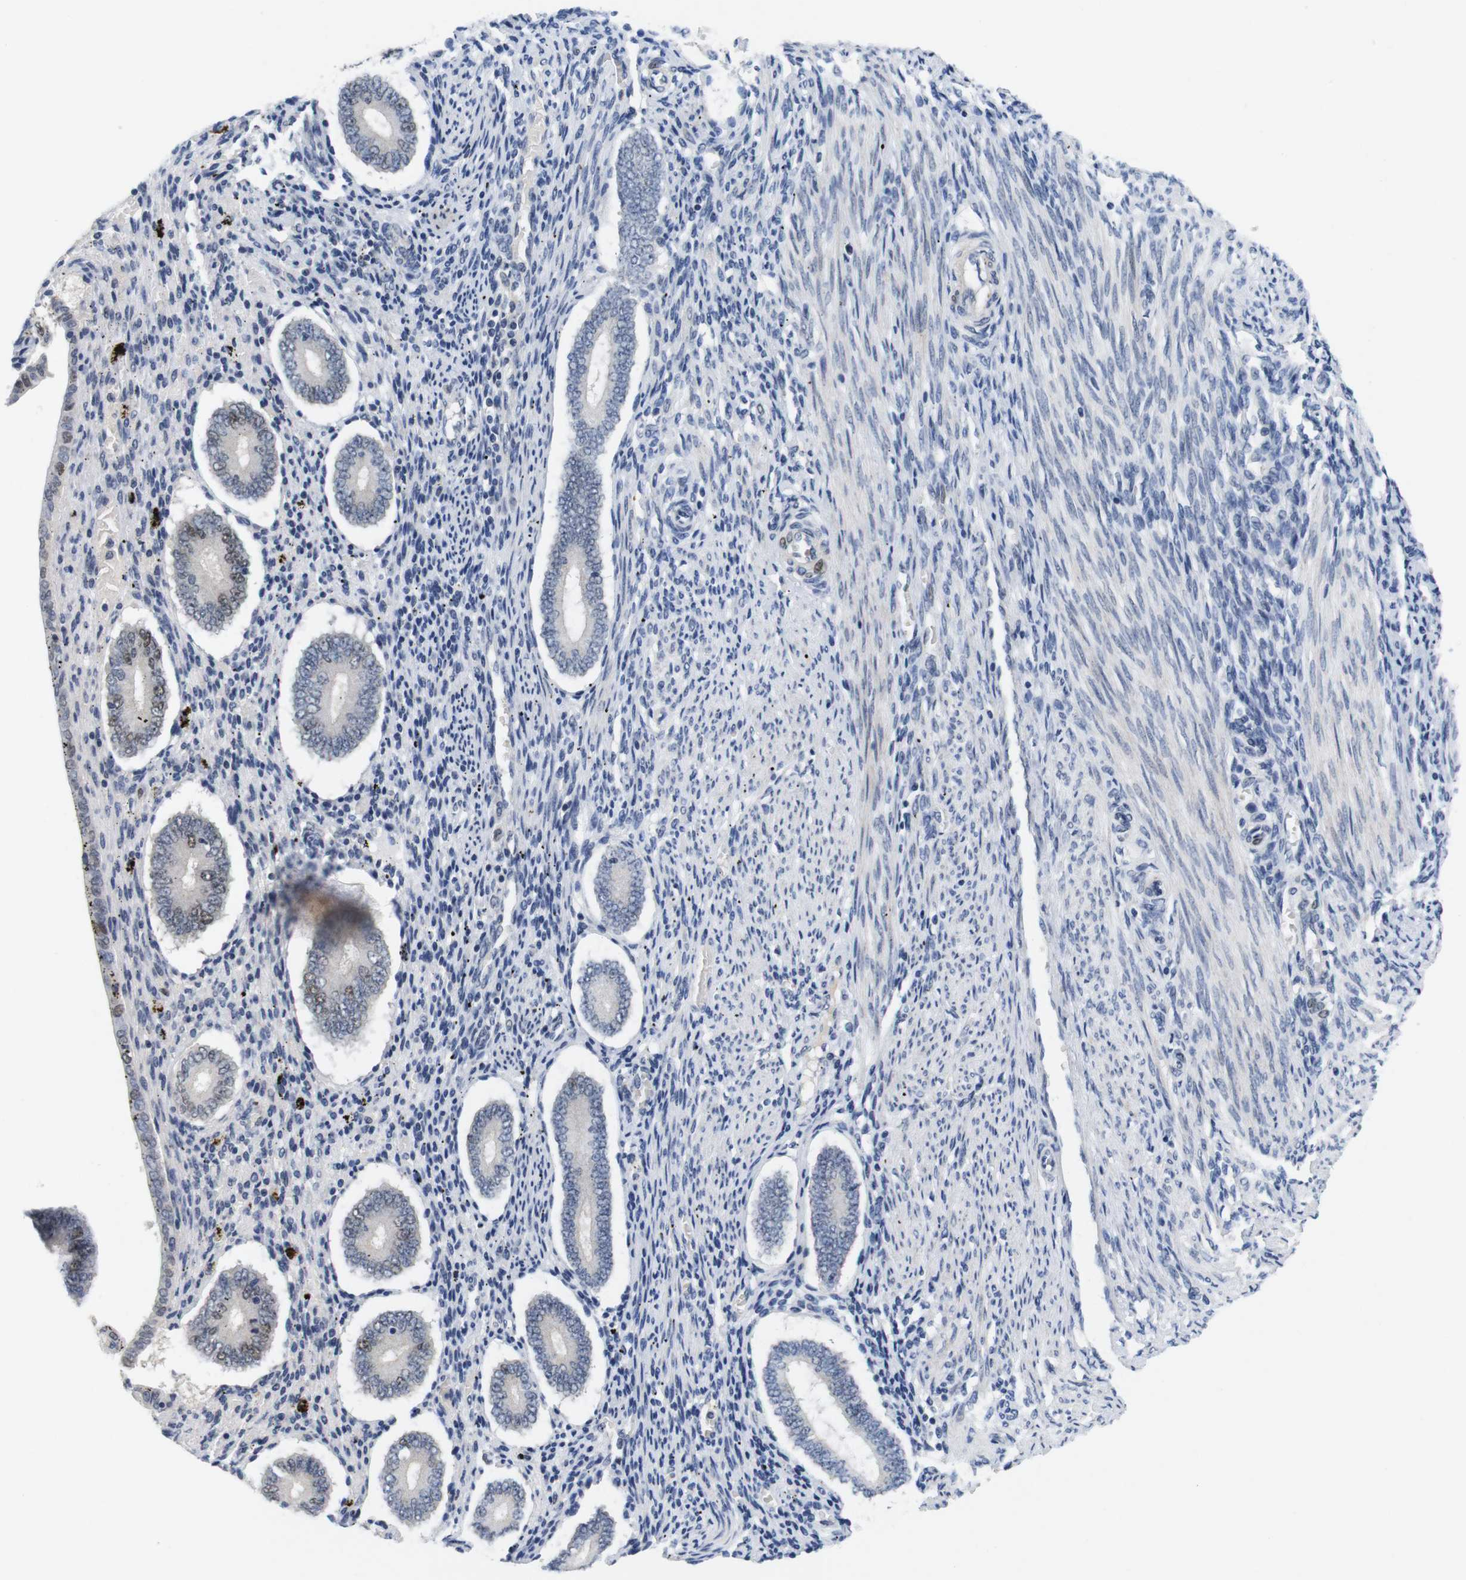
{"staining": {"intensity": "negative", "quantity": "none", "location": "none"}, "tissue": "endometrium", "cell_type": "Cells in endometrial stroma", "image_type": "normal", "snomed": [{"axis": "morphology", "description": "Normal tissue, NOS"}, {"axis": "topography", "description": "Endometrium"}], "caption": "This image is of unremarkable endometrium stained with immunohistochemistry to label a protein in brown with the nuclei are counter-stained blue. There is no staining in cells in endometrial stroma.", "gene": "SKP2", "patient": {"sex": "female", "age": 42}}